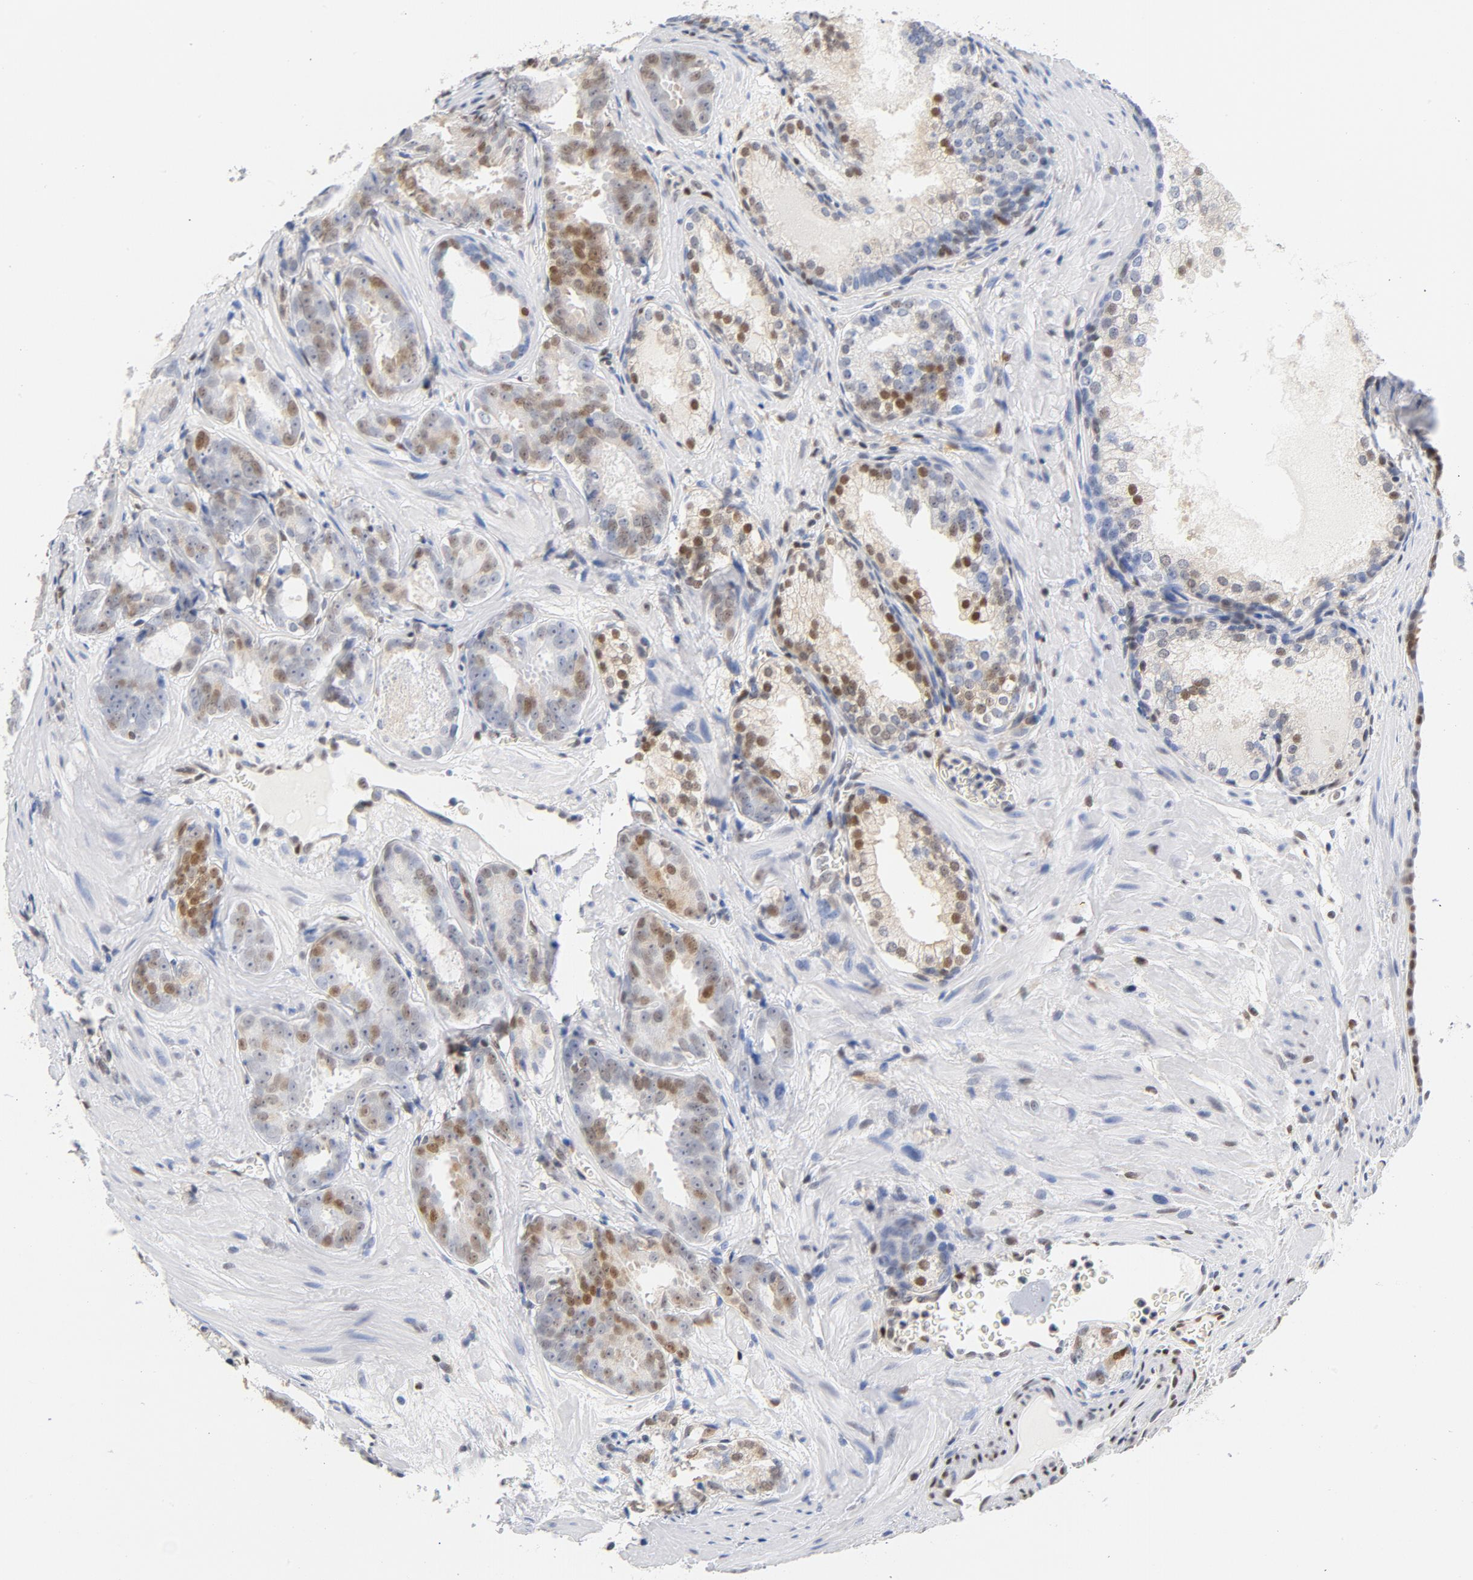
{"staining": {"intensity": "moderate", "quantity": "25%-75%", "location": "cytoplasmic/membranous,nuclear"}, "tissue": "prostate cancer", "cell_type": "Tumor cells", "image_type": "cancer", "snomed": [{"axis": "morphology", "description": "Adenocarcinoma, Medium grade"}, {"axis": "topography", "description": "Prostate"}], "caption": "Immunohistochemistry (IHC) histopathology image of neoplastic tissue: human medium-grade adenocarcinoma (prostate) stained using immunohistochemistry shows medium levels of moderate protein expression localized specifically in the cytoplasmic/membranous and nuclear of tumor cells, appearing as a cytoplasmic/membranous and nuclear brown color.", "gene": "CDKN1B", "patient": {"sex": "male", "age": 64}}